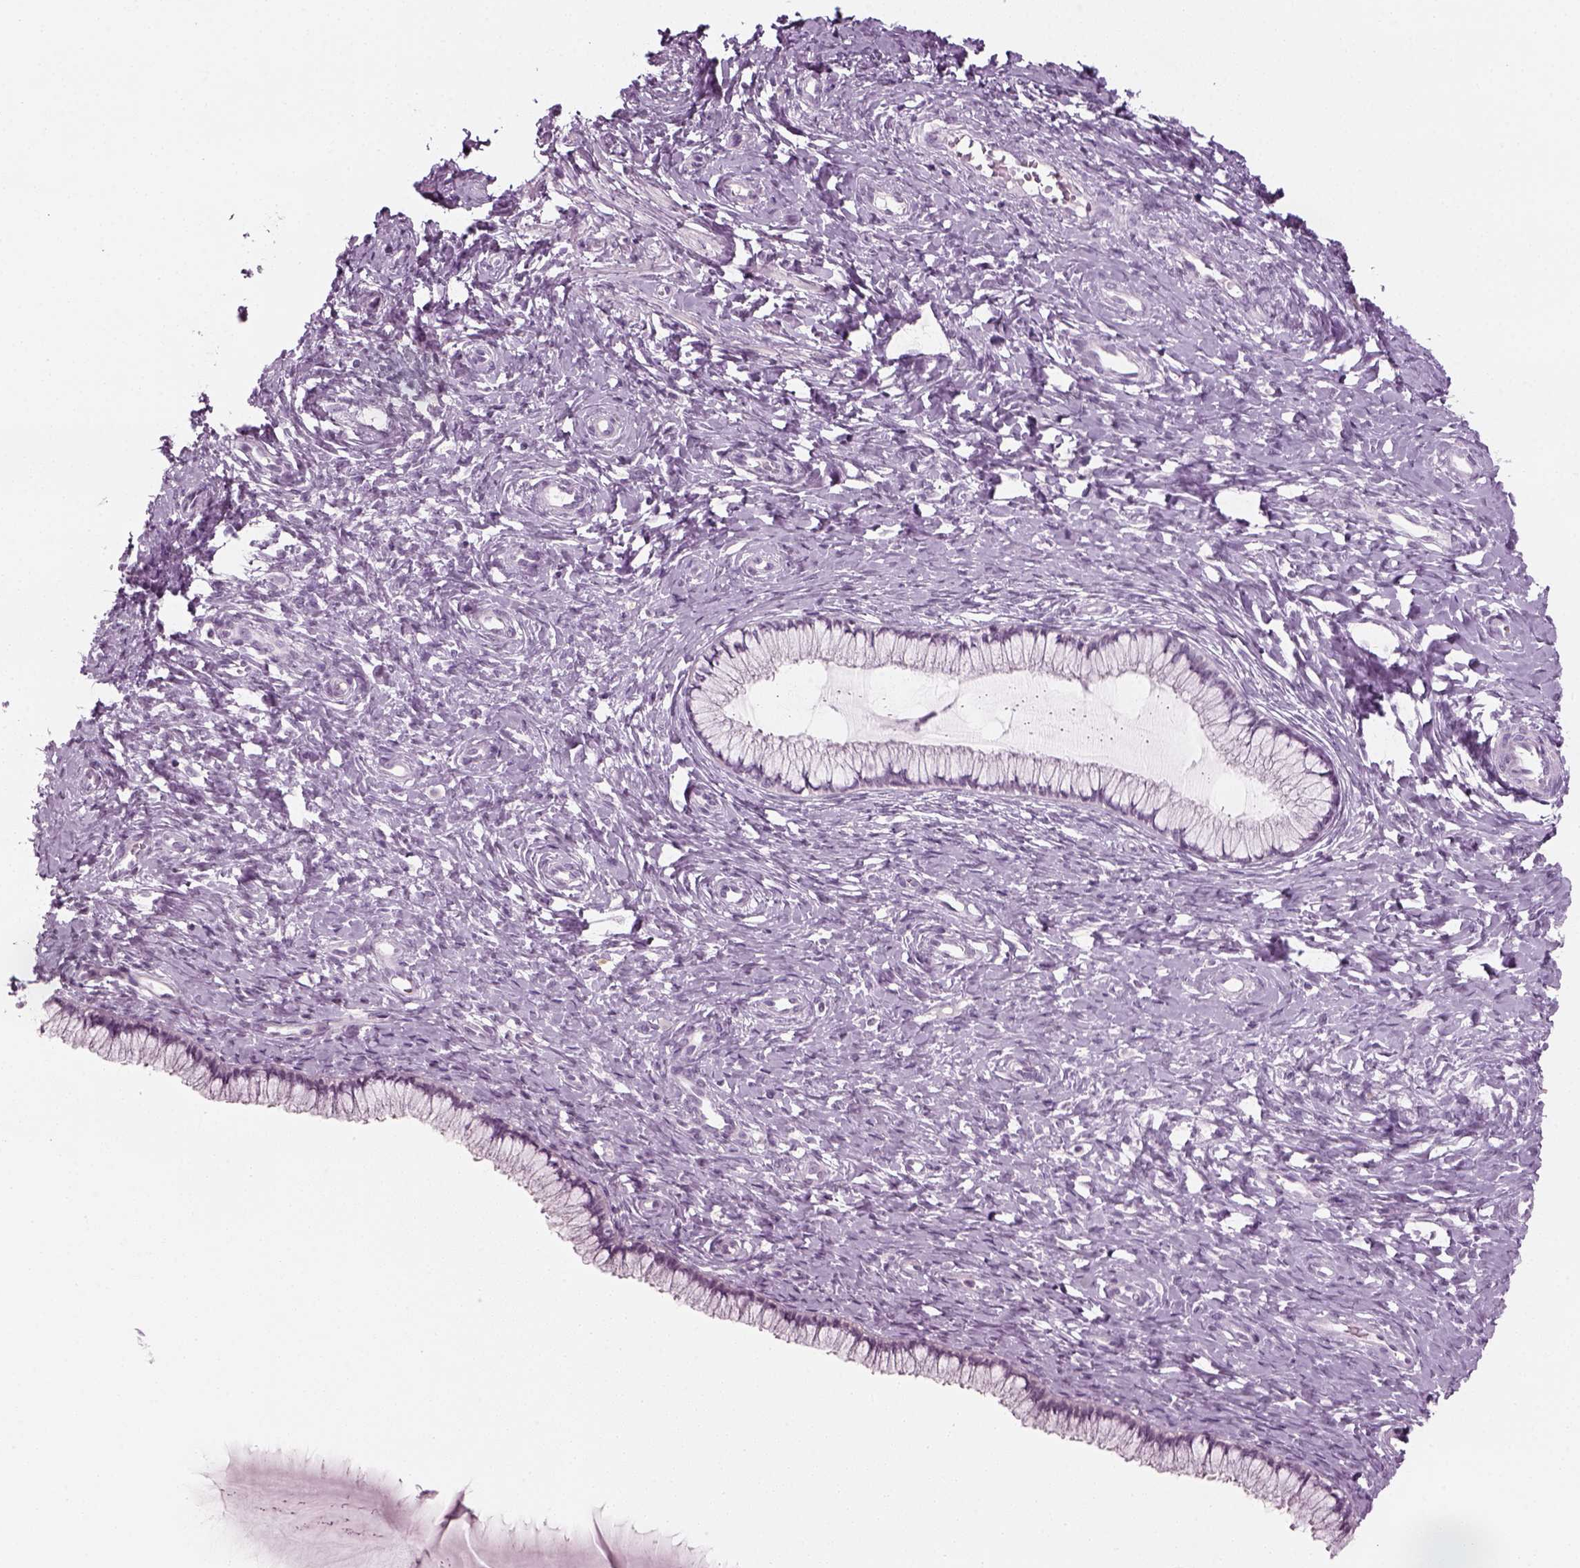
{"staining": {"intensity": "negative", "quantity": "none", "location": "none"}, "tissue": "cervix", "cell_type": "Glandular cells", "image_type": "normal", "snomed": [{"axis": "morphology", "description": "Normal tissue, NOS"}, {"axis": "topography", "description": "Cervix"}], "caption": "IHC of benign human cervix reveals no positivity in glandular cells.", "gene": "KRT75", "patient": {"sex": "female", "age": 37}}